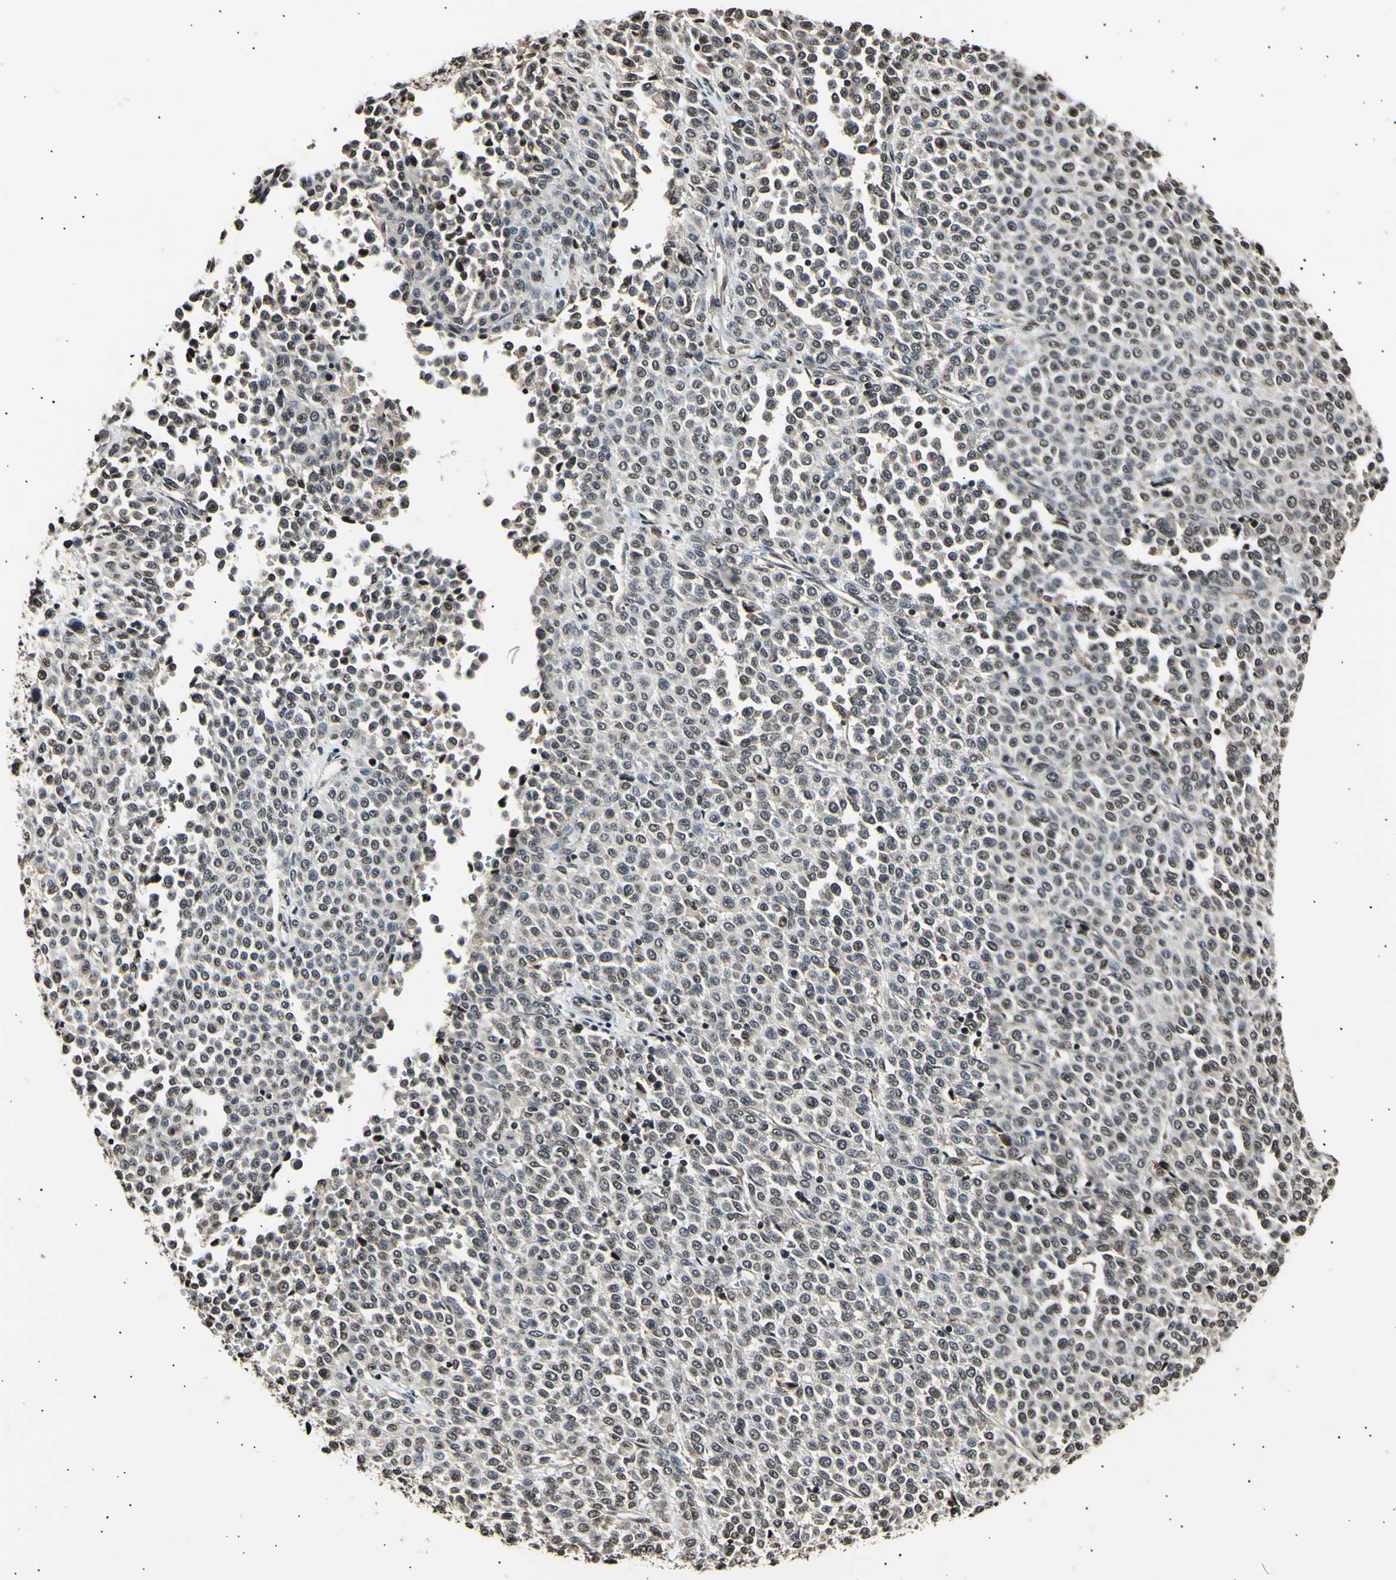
{"staining": {"intensity": "moderate", "quantity": ">75%", "location": "cytoplasmic/membranous,nuclear"}, "tissue": "melanoma", "cell_type": "Tumor cells", "image_type": "cancer", "snomed": [{"axis": "morphology", "description": "Malignant melanoma, Metastatic site"}, {"axis": "topography", "description": "Pancreas"}], "caption": "Immunohistochemical staining of human melanoma displays moderate cytoplasmic/membranous and nuclear protein expression in about >75% of tumor cells.", "gene": "ANAPC7", "patient": {"sex": "female", "age": 30}}